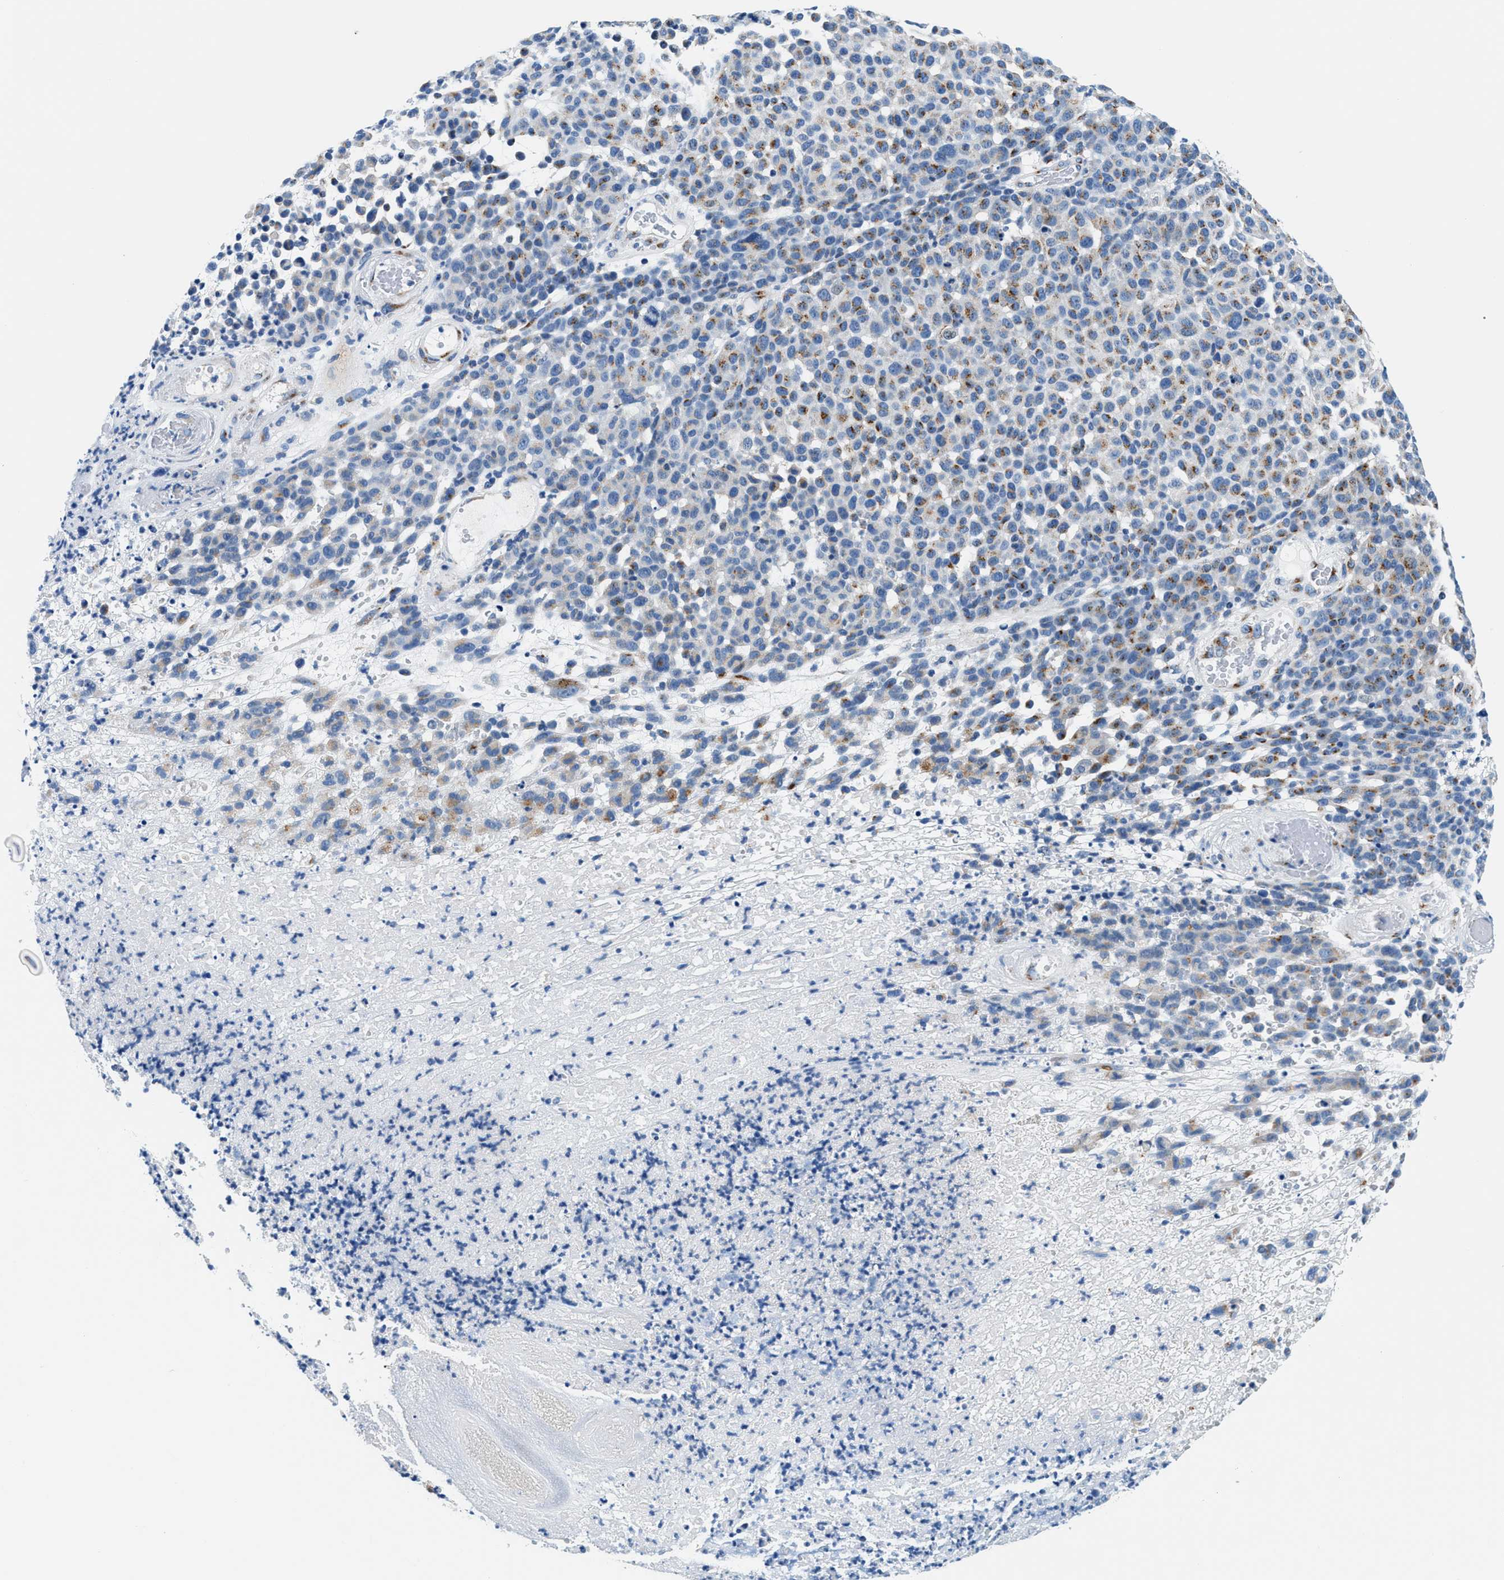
{"staining": {"intensity": "moderate", "quantity": ">75%", "location": "cytoplasmic/membranous"}, "tissue": "melanoma", "cell_type": "Tumor cells", "image_type": "cancer", "snomed": [{"axis": "morphology", "description": "Malignant melanoma, NOS"}, {"axis": "topography", "description": "Skin"}], "caption": "A brown stain highlights moderate cytoplasmic/membranous staining of a protein in human melanoma tumor cells.", "gene": "VPS53", "patient": {"sex": "male", "age": 59}}